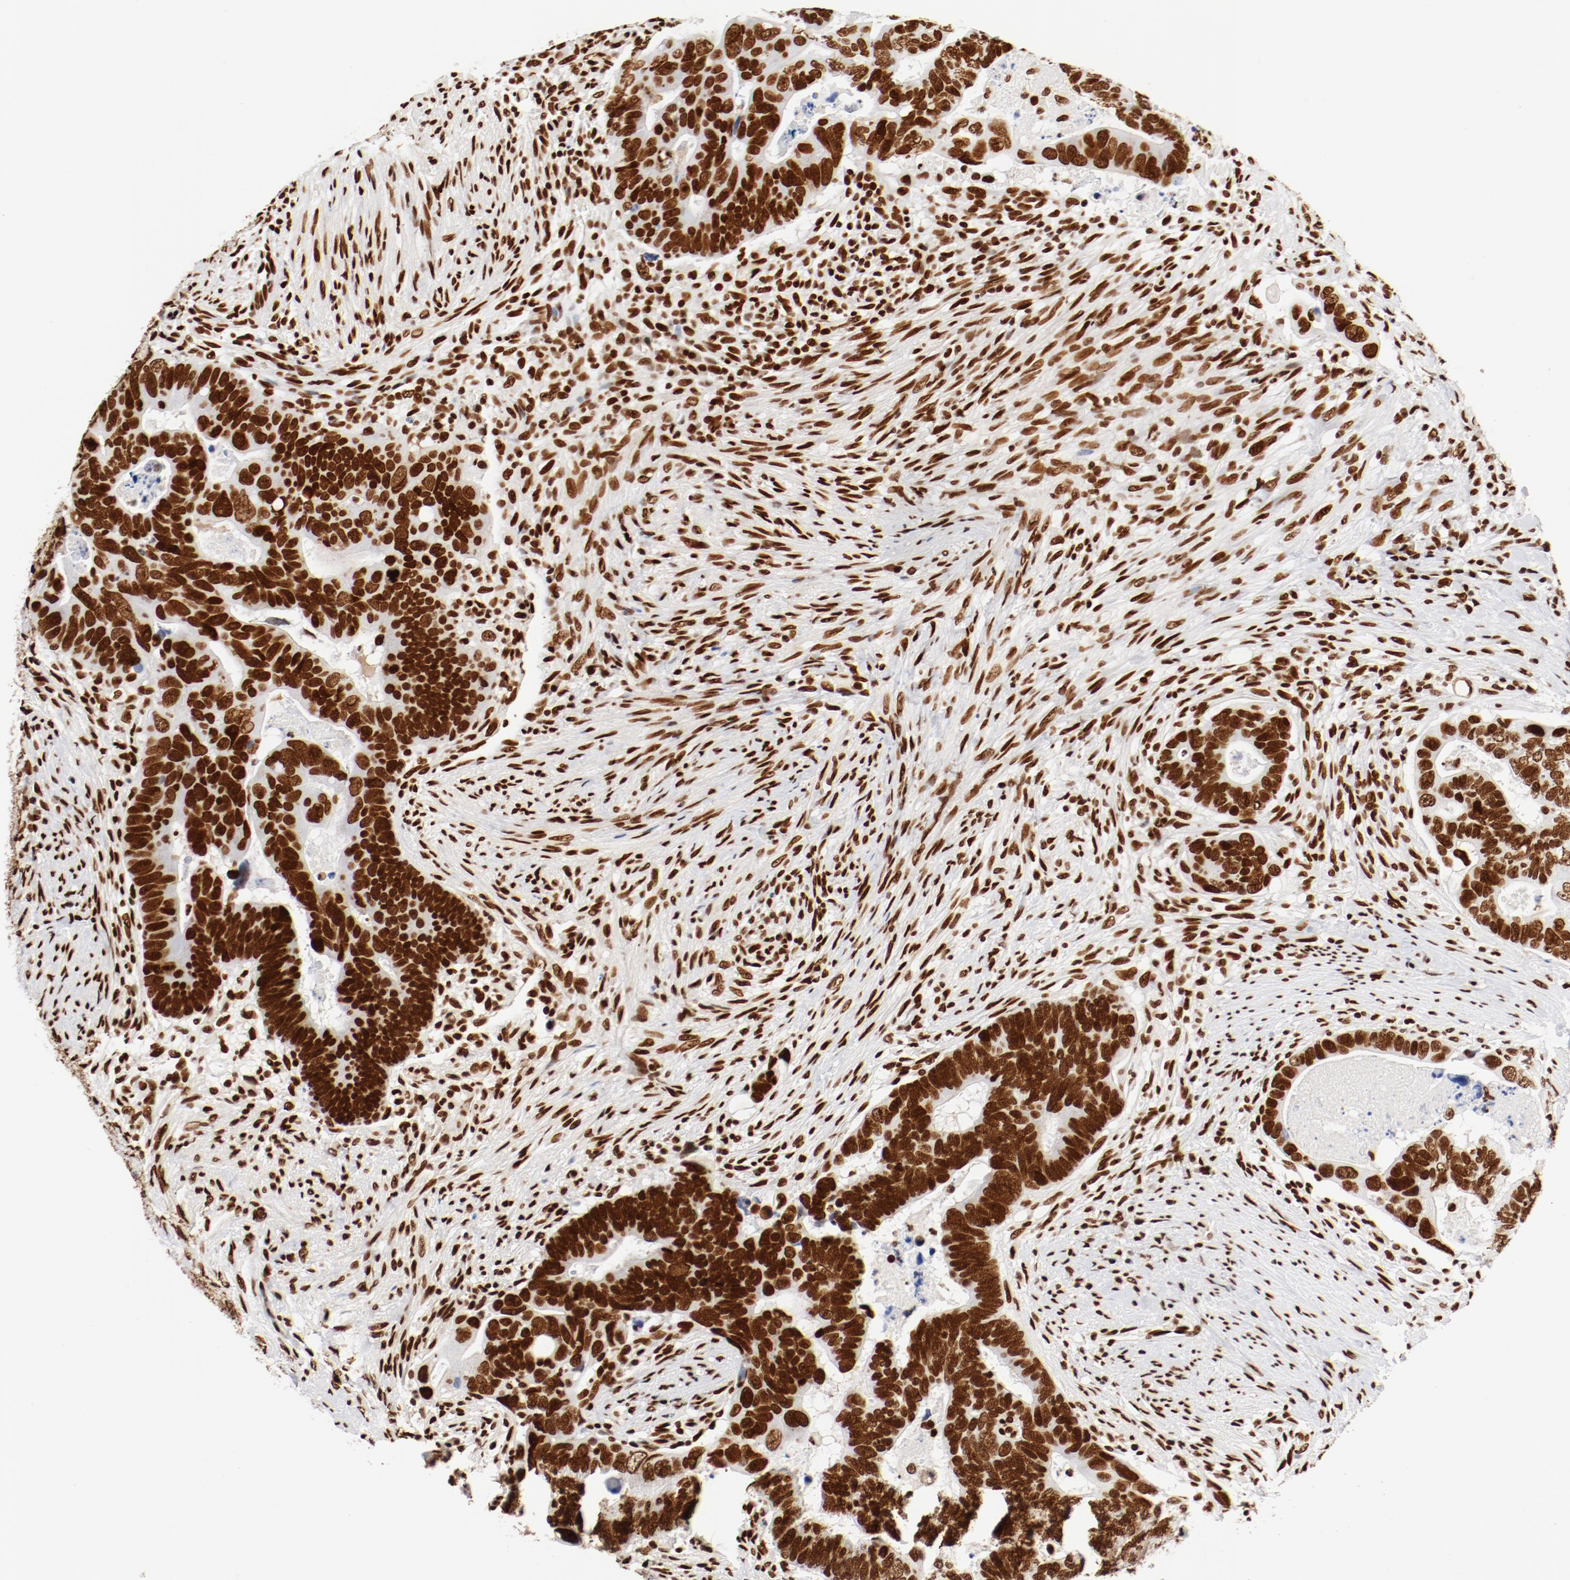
{"staining": {"intensity": "strong", "quantity": ">75%", "location": "nuclear"}, "tissue": "colorectal cancer", "cell_type": "Tumor cells", "image_type": "cancer", "snomed": [{"axis": "morphology", "description": "Adenocarcinoma, NOS"}, {"axis": "topography", "description": "Rectum"}], "caption": "A brown stain highlights strong nuclear expression of a protein in human colorectal cancer (adenocarcinoma) tumor cells.", "gene": "CTBP1", "patient": {"sex": "male", "age": 53}}